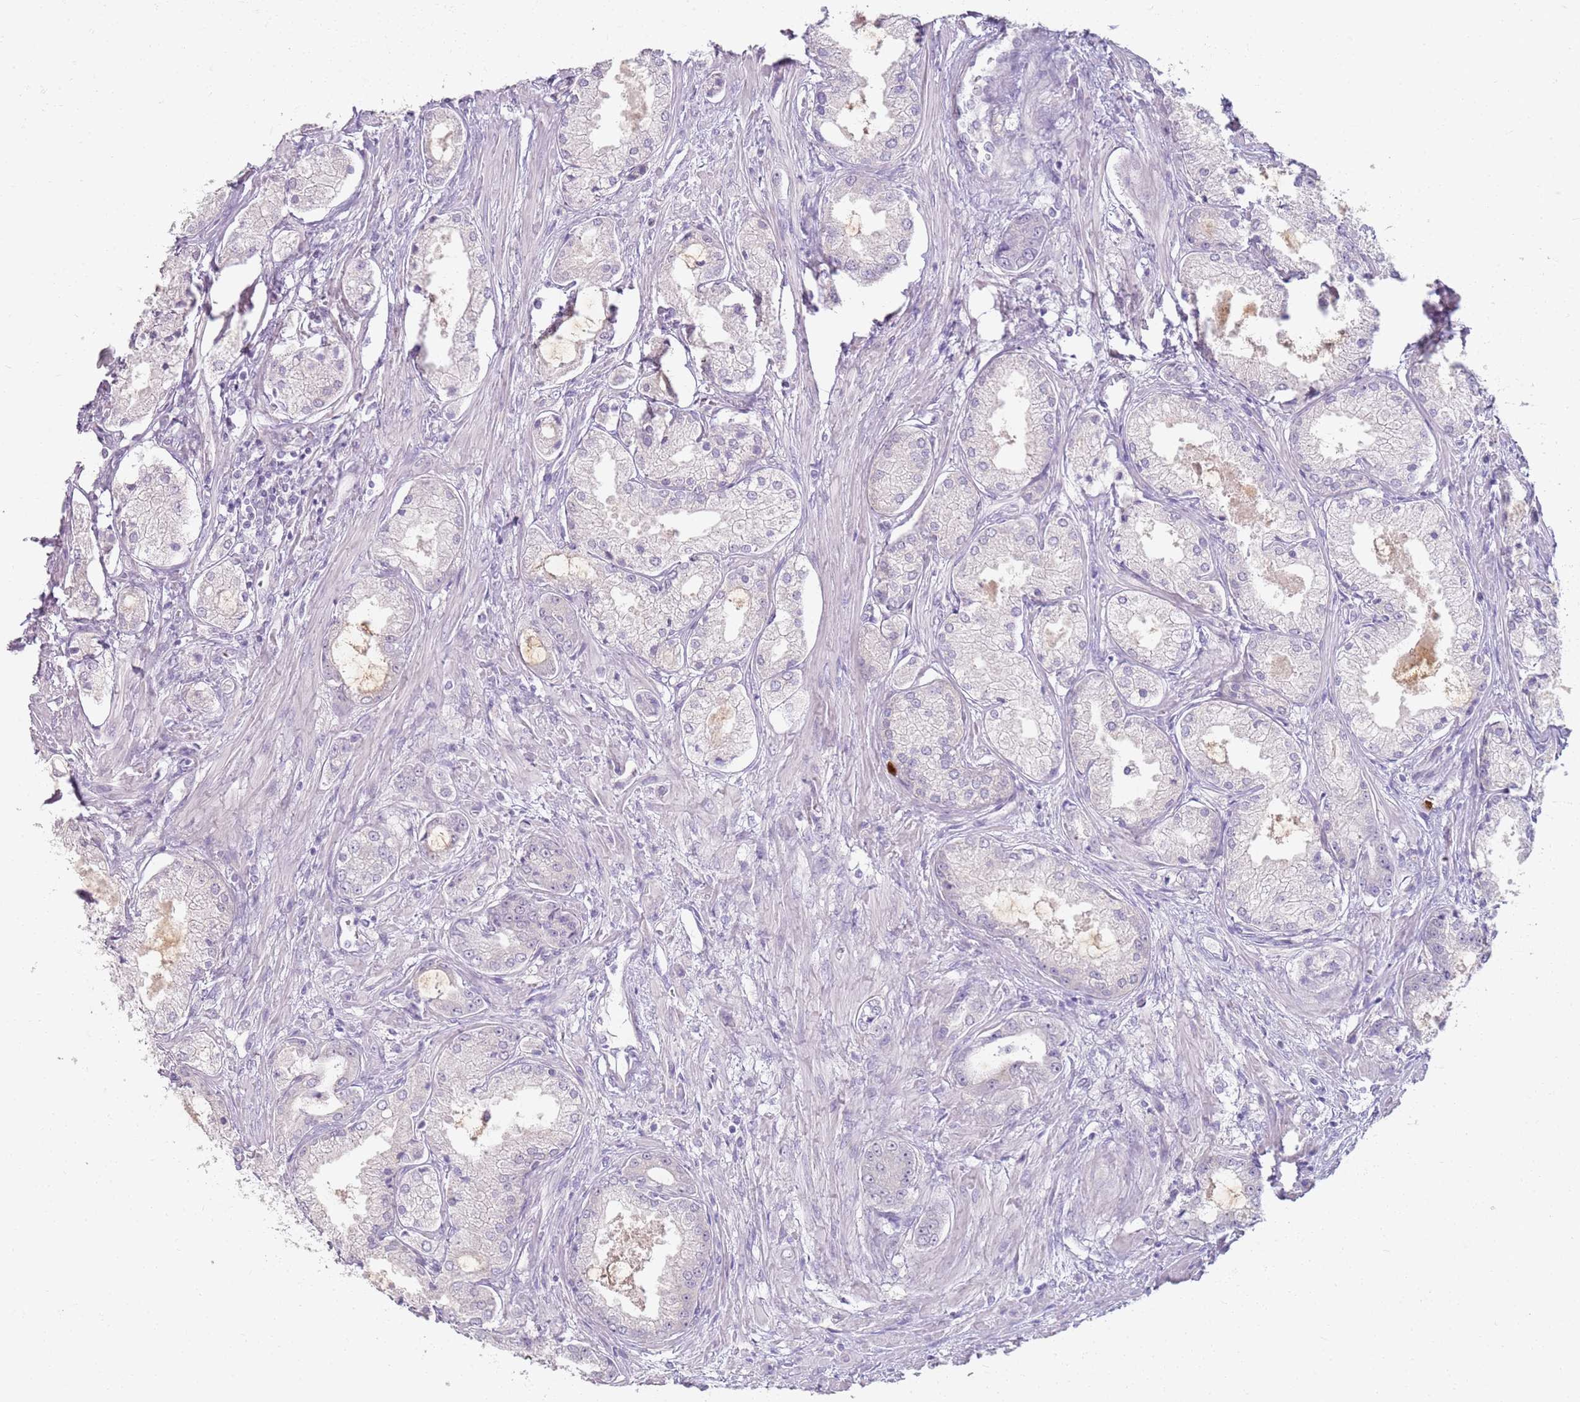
{"staining": {"intensity": "negative", "quantity": "none", "location": "none"}, "tissue": "prostate cancer", "cell_type": "Tumor cells", "image_type": "cancer", "snomed": [{"axis": "morphology", "description": "Adenocarcinoma, Low grade"}, {"axis": "topography", "description": "Prostate"}], "caption": "This is an immunohistochemistry histopathology image of prostate cancer. There is no staining in tumor cells.", "gene": "CD40LG", "patient": {"sex": "male", "age": 68}}